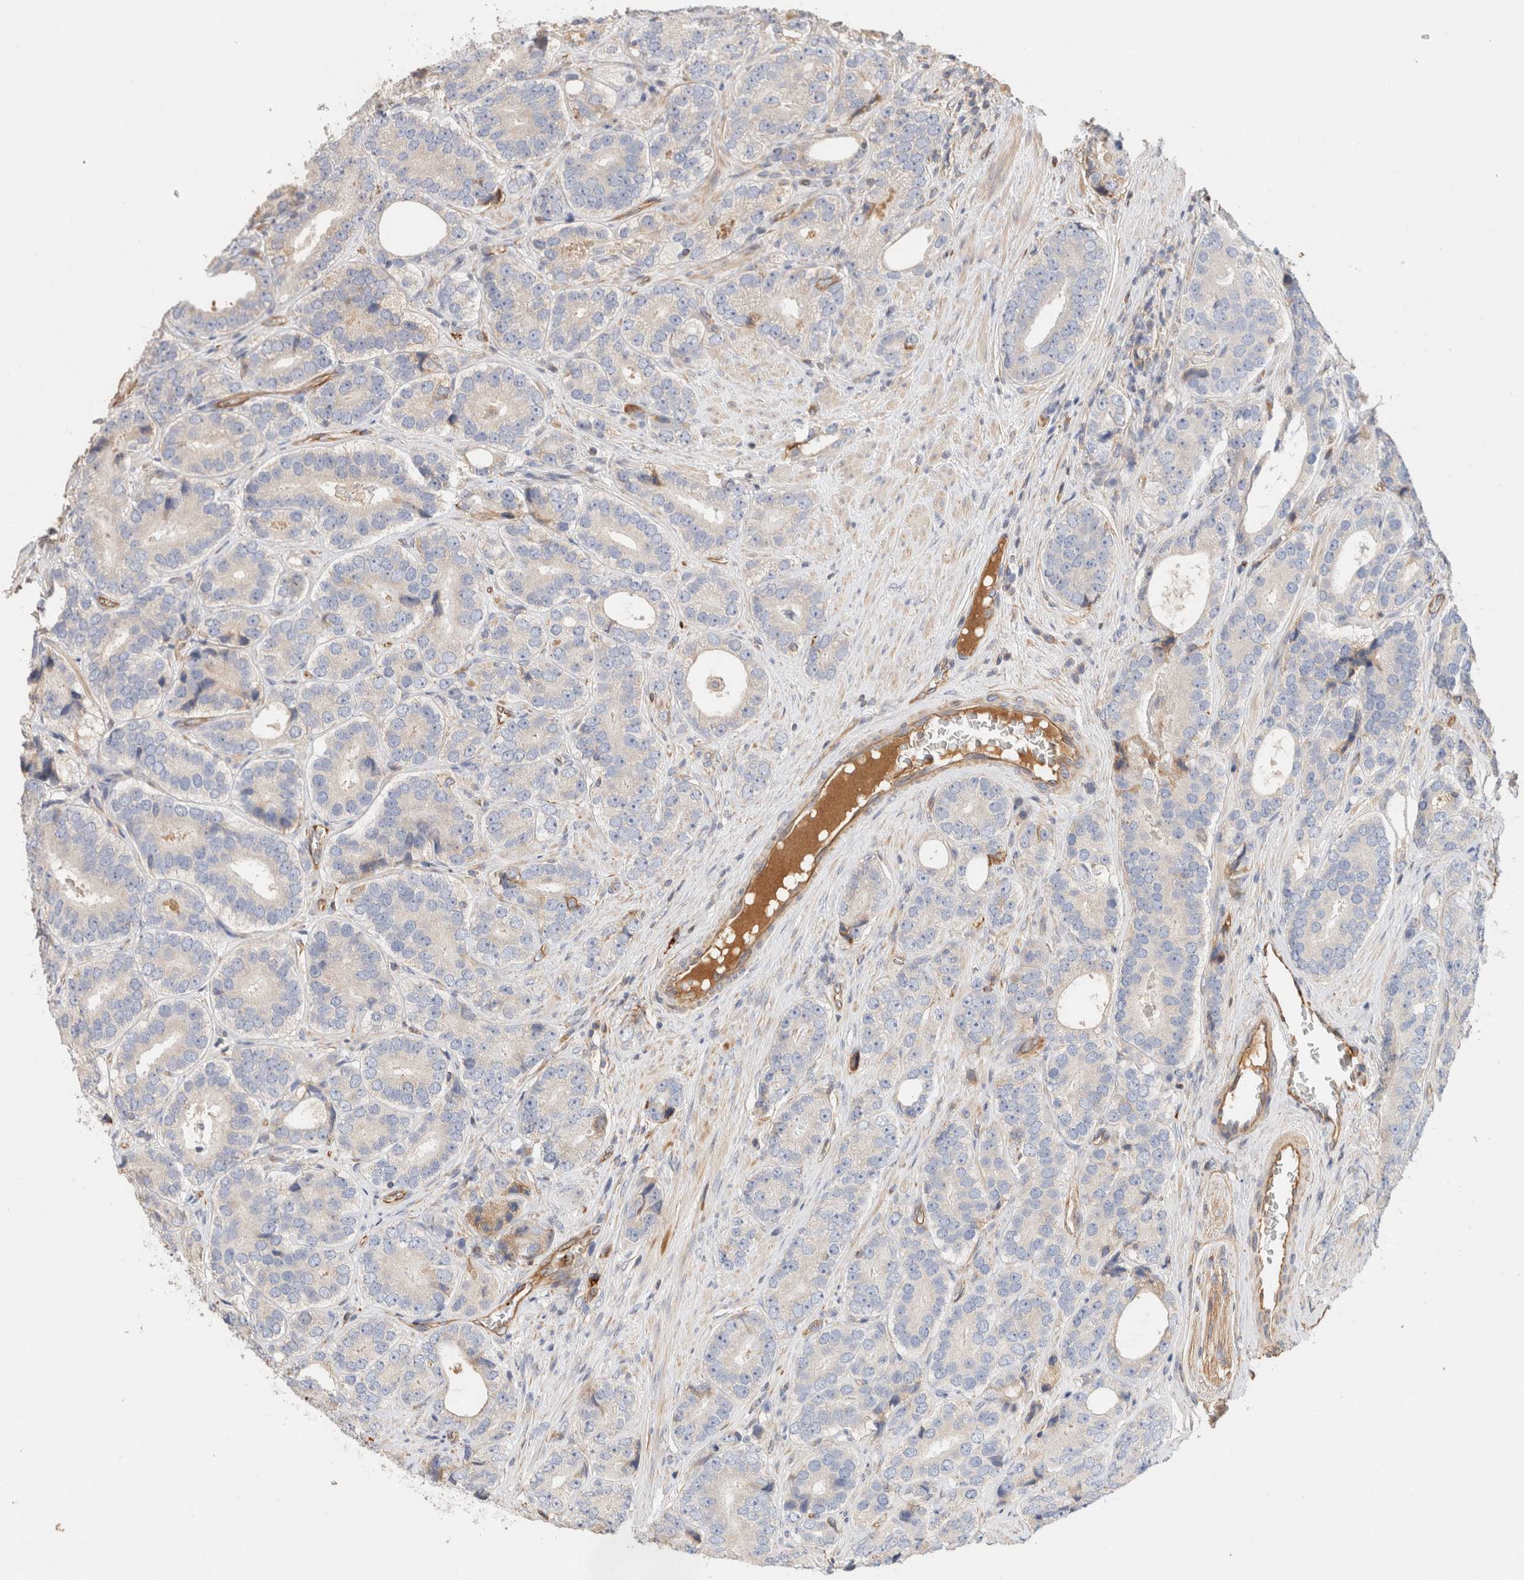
{"staining": {"intensity": "negative", "quantity": "none", "location": "none"}, "tissue": "prostate cancer", "cell_type": "Tumor cells", "image_type": "cancer", "snomed": [{"axis": "morphology", "description": "Adenocarcinoma, High grade"}, {"axis": "topography", "description": "Prostate"}], "caption": "Prostate high-grade adenocarcinoma was stained to show a protein in brown. There is no significant positivity in tumor cells.", "gene": "PROS1", "patient": {"sex": "male", "age": 56}}